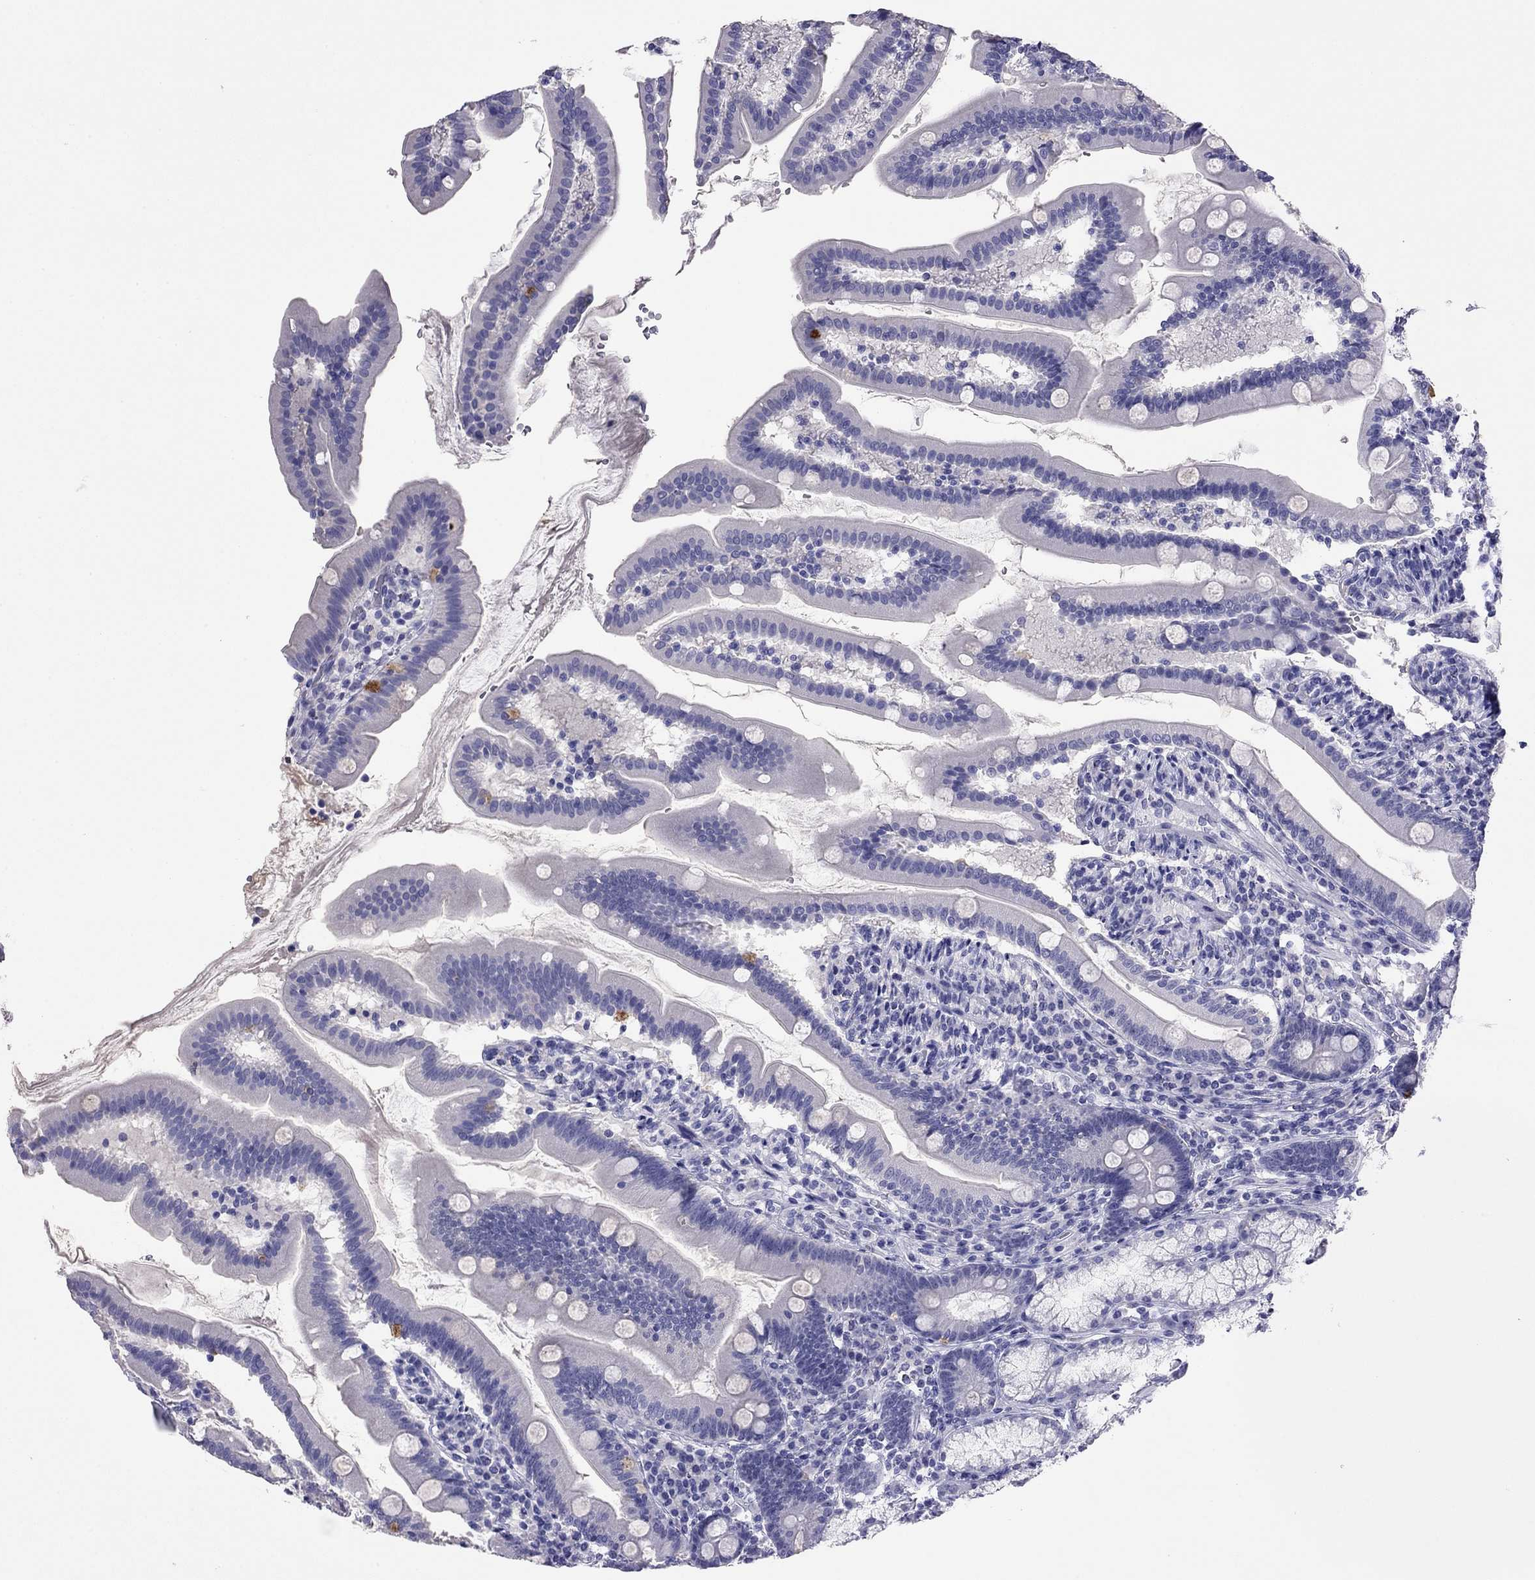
{"staining": {"intensity": "negative", "quantity": "none", "location": "none"}, "tissue": "duodenum", "cell_type": "Glandular cells", "image_type": "normal", "snomed": [{"axis": "morphology", "description": "Normal tissue, NOS"}, {"axis": "topography", "description": "Duodenum"}], "caption": "DAB immunohistochemical staining of unremarkable duodenum shows no significant staining in glandular cells.", "gene": "ODF4", "patient": {"sex": "female", "age": 67}}